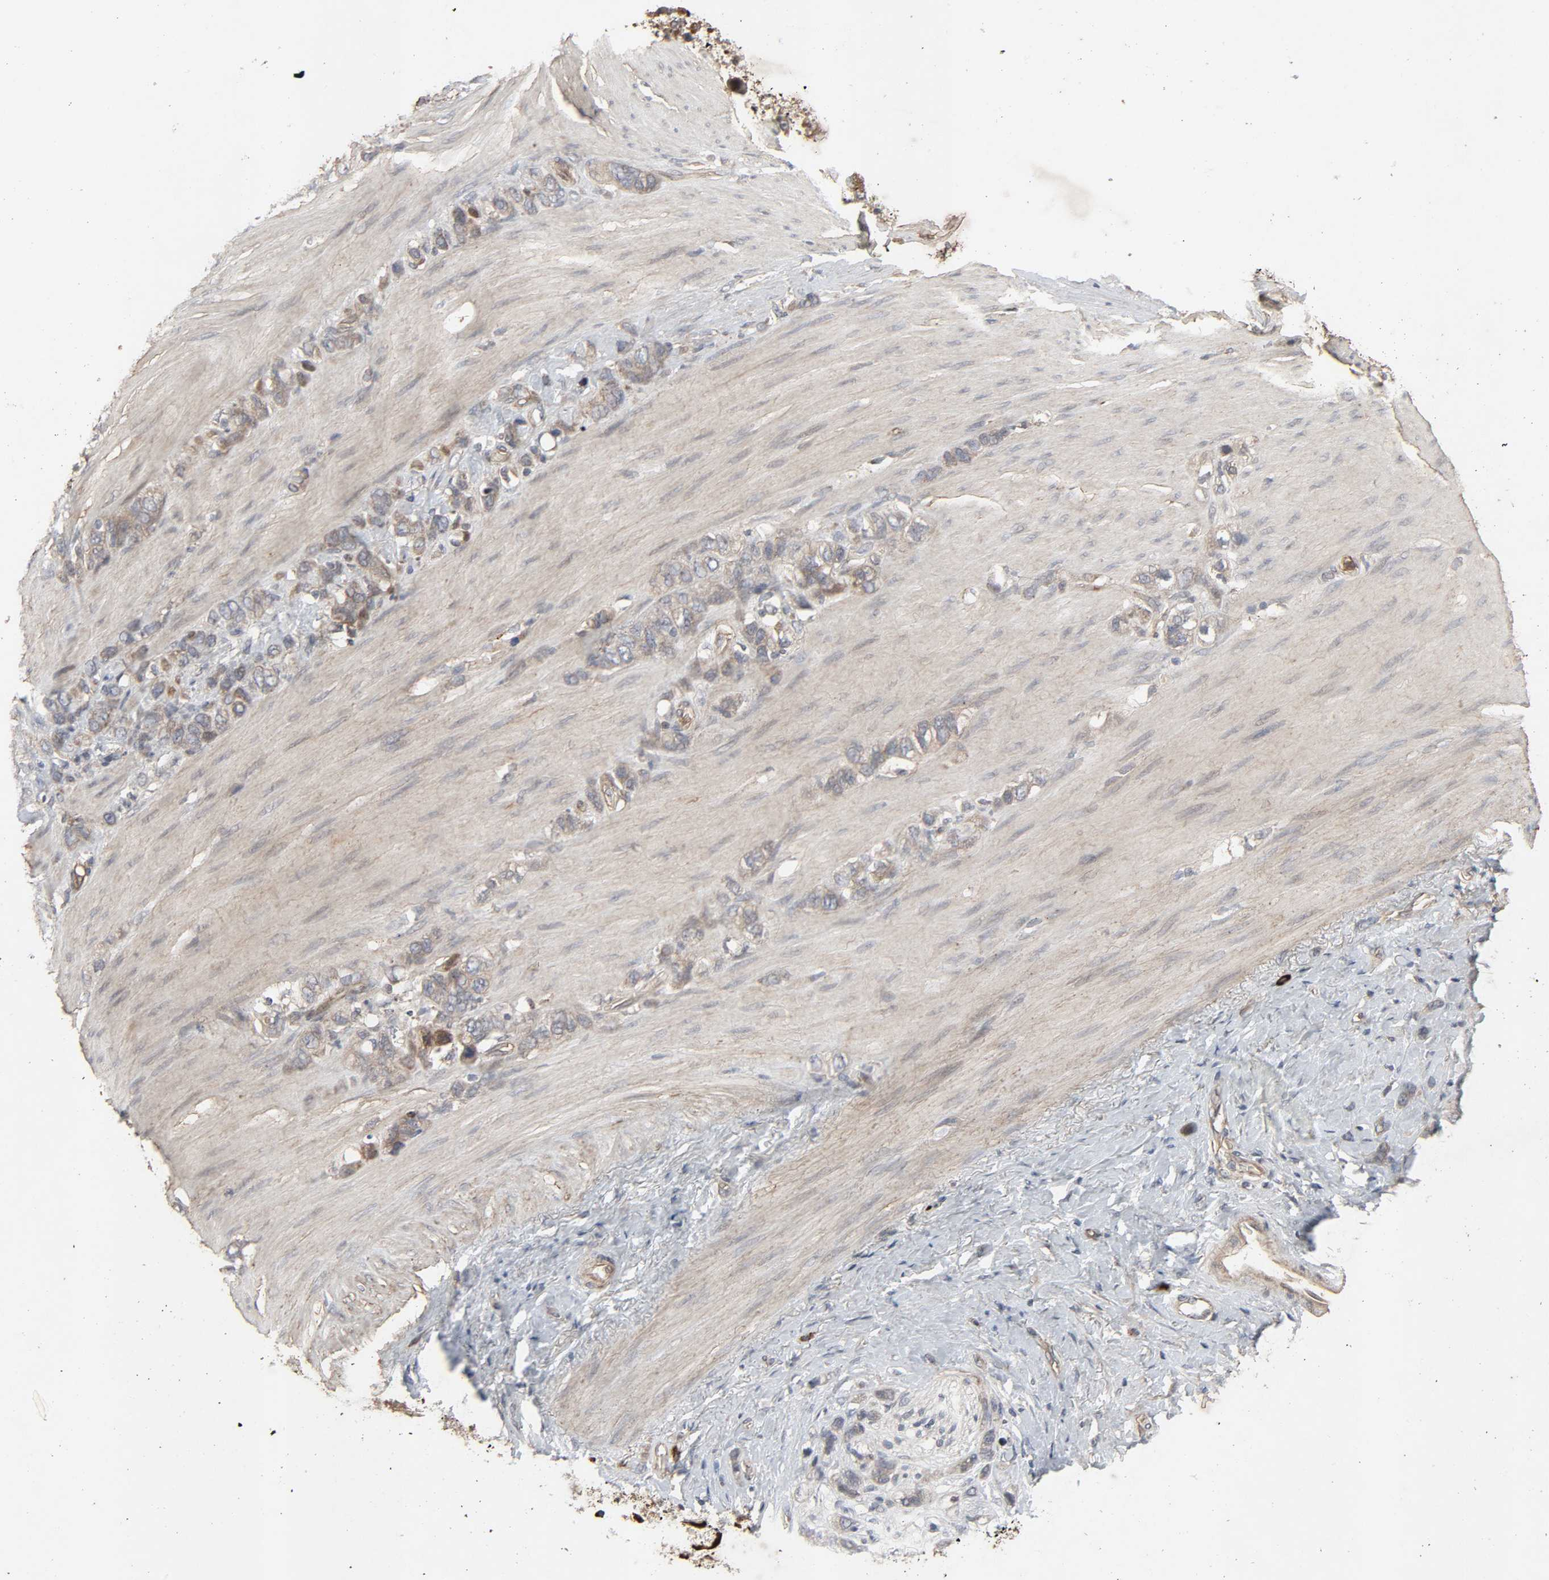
{"staining": {"intensity": "weak", "quantity": ">75%", "location": "cytoplasmic/membranous"}, "tissue": "stomach cancer", "cell_type": "Tumor cells", "image_type": "cancer", "snomed": [{"axis": "morphology", "description": "Normal tissue, NOS"}, {"axis": "morphology", "description": "Adenocarcinoma, NOS"}, {"axis": "morphology", "description": "Adenocarcinoma, High grade"}, {"axis": "topography", "description": "Stomach, upper"}, {"axis": "topography", "description": "Stomach"}], "caption": "About >75% of tumor cells in adenocarcinoma (stomach) exhibit weak cytoplasmic/membranous protein staining as visualized by brown immunohistochemical staining.", "gene": "ADCY4", "patient": {"sex": "female", "age": 65}}